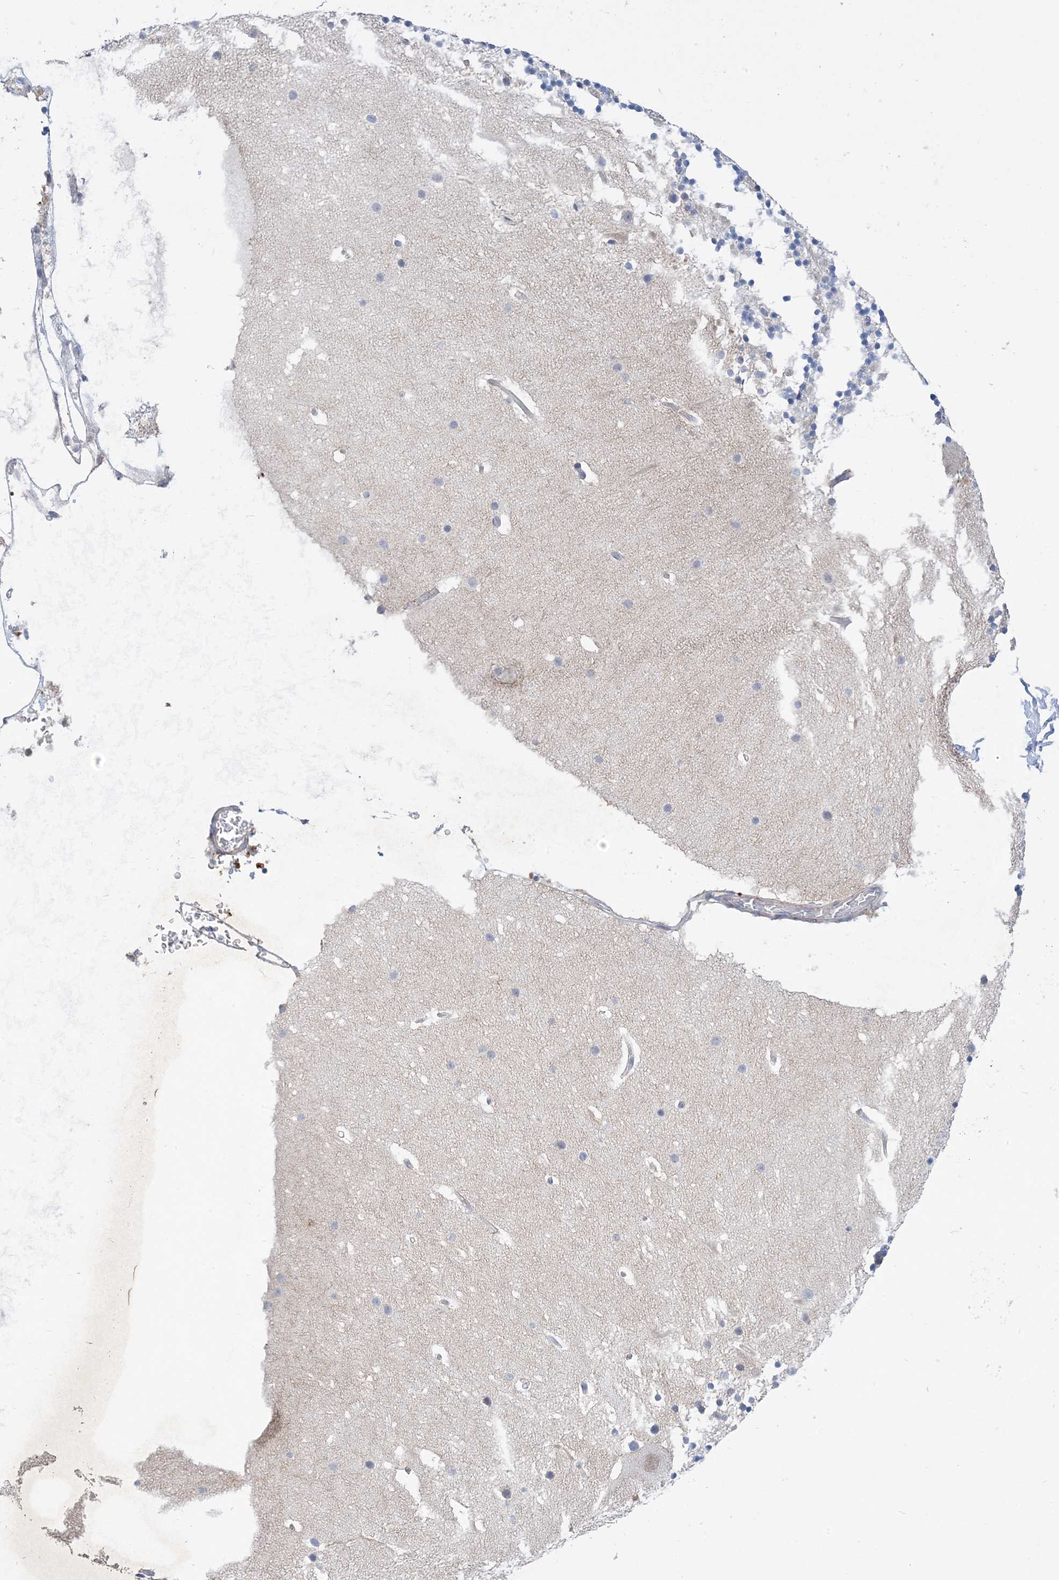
{"staining": {"intensity": "negative", "quantity": "none", "location": "none"}, "tissue": "cerebellum", "cell_type": "Cells in granular layer", "image_type": "normal", "snomed": [{"axis": "morphology", "description": "Normal tissue, NOS"}, {"axis": "topography", "description": "Cerebellum"}], "caption": "Immunohistochemistry of normal cerebellum shows no staining in cells in granular layer. (DAB (3,3'-diaminobenzidine) IHC visualized using brightfield microscopy, high magnification).", "gene": "AOC1", "patient": {"sex": "male", "age": 57}}